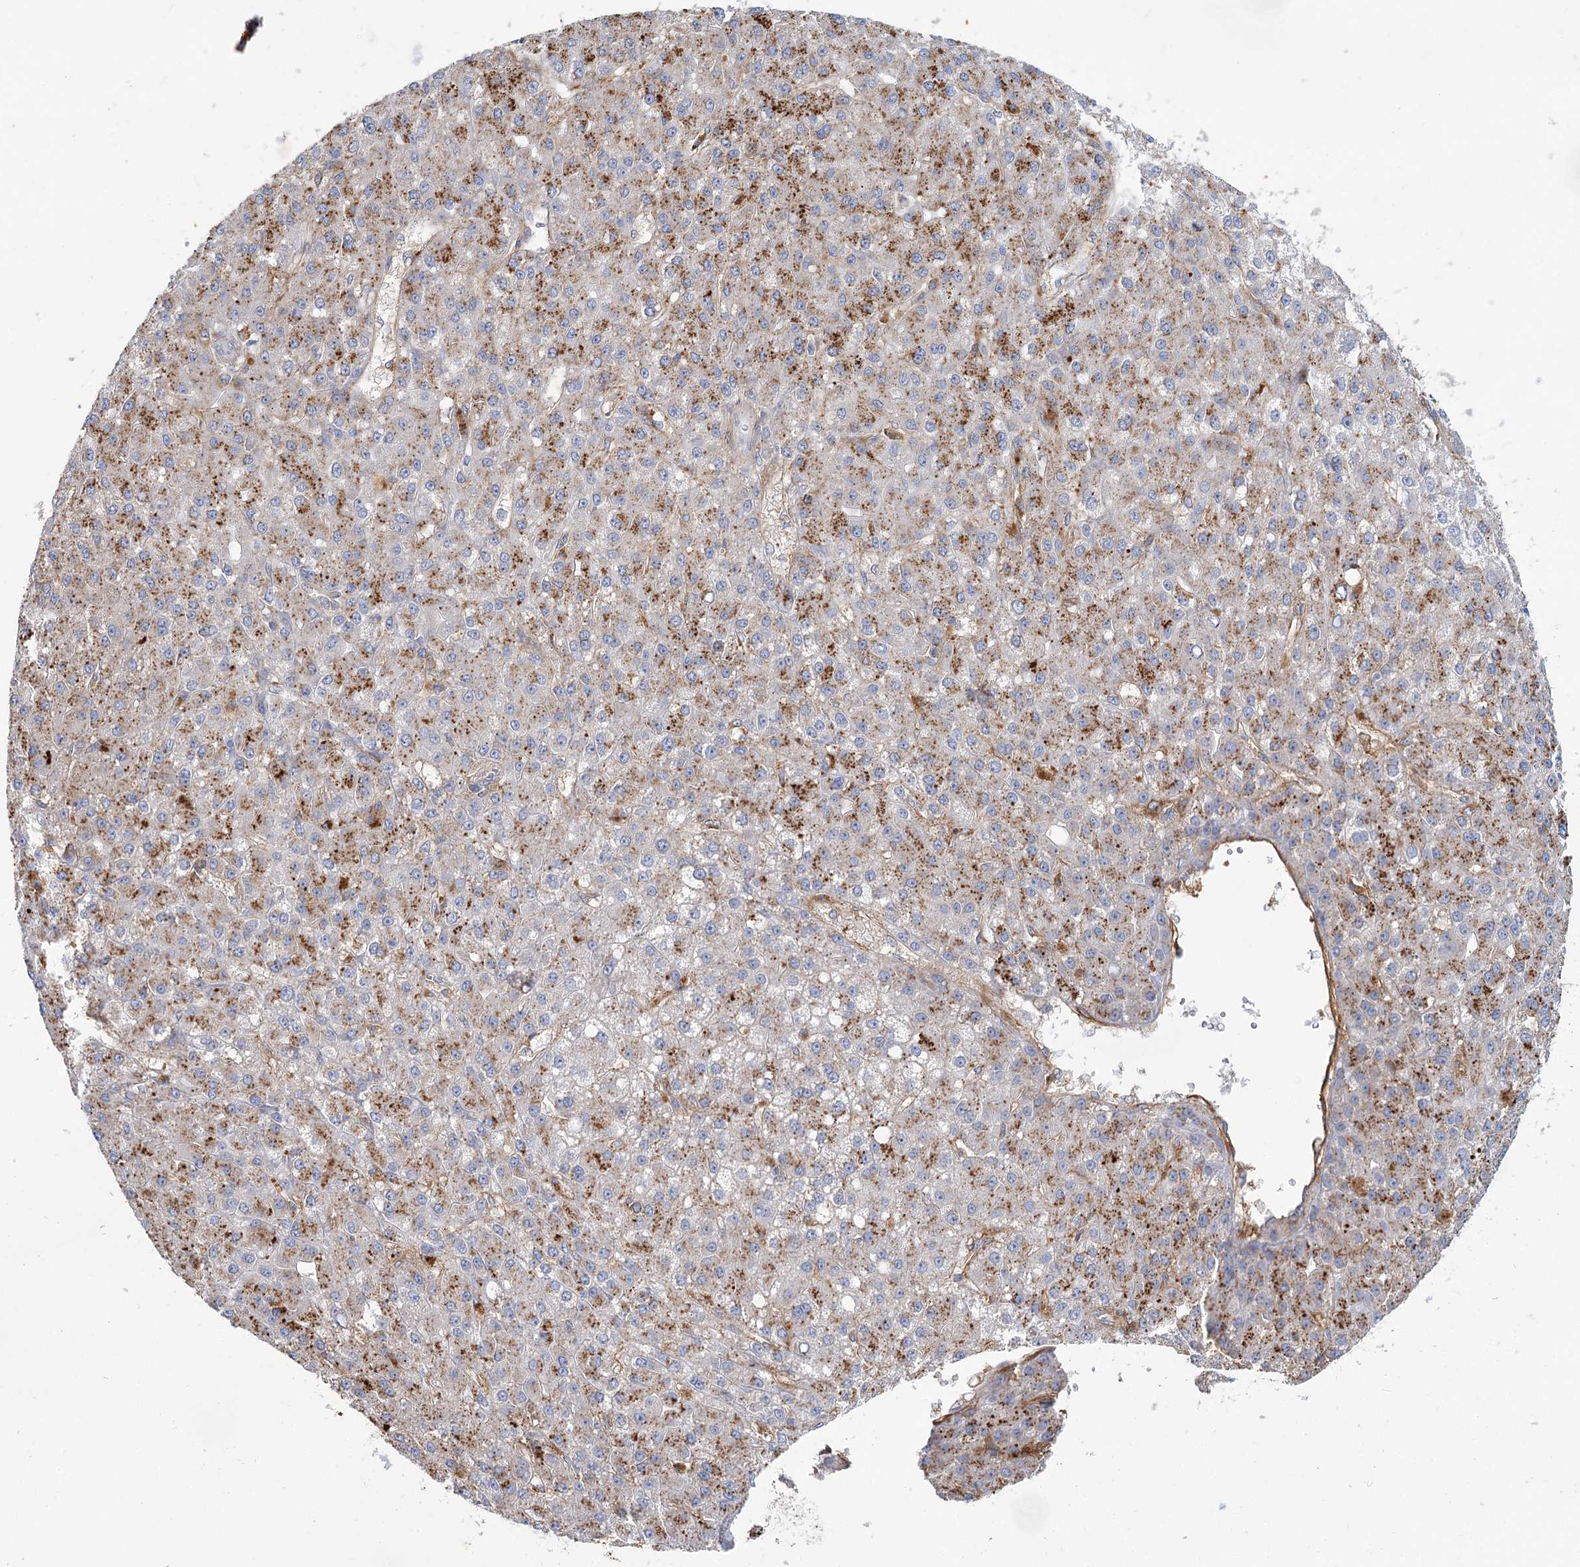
{"staining": {"intensity": "moderate", "quantity": ">75%", "location": "cytoplasmic/membranous"}, "tissue": "liver cancer", "cell_type": "Tumor cells", "image_type": "cancer", "snomed": [{"axis": "morphology", "description": "Carcinoma, Hepatocellular, NOS"}, {"axis": "topography", "description": "Liver"}], "caption": "Protein staining demonstrates moderate cytoplasmic/membranous positivity in about >75% of tumor cells in liver hepatocellular carcinoma.", "gene": "GUSB", "patient": {"sex": "male", "age": 67}}